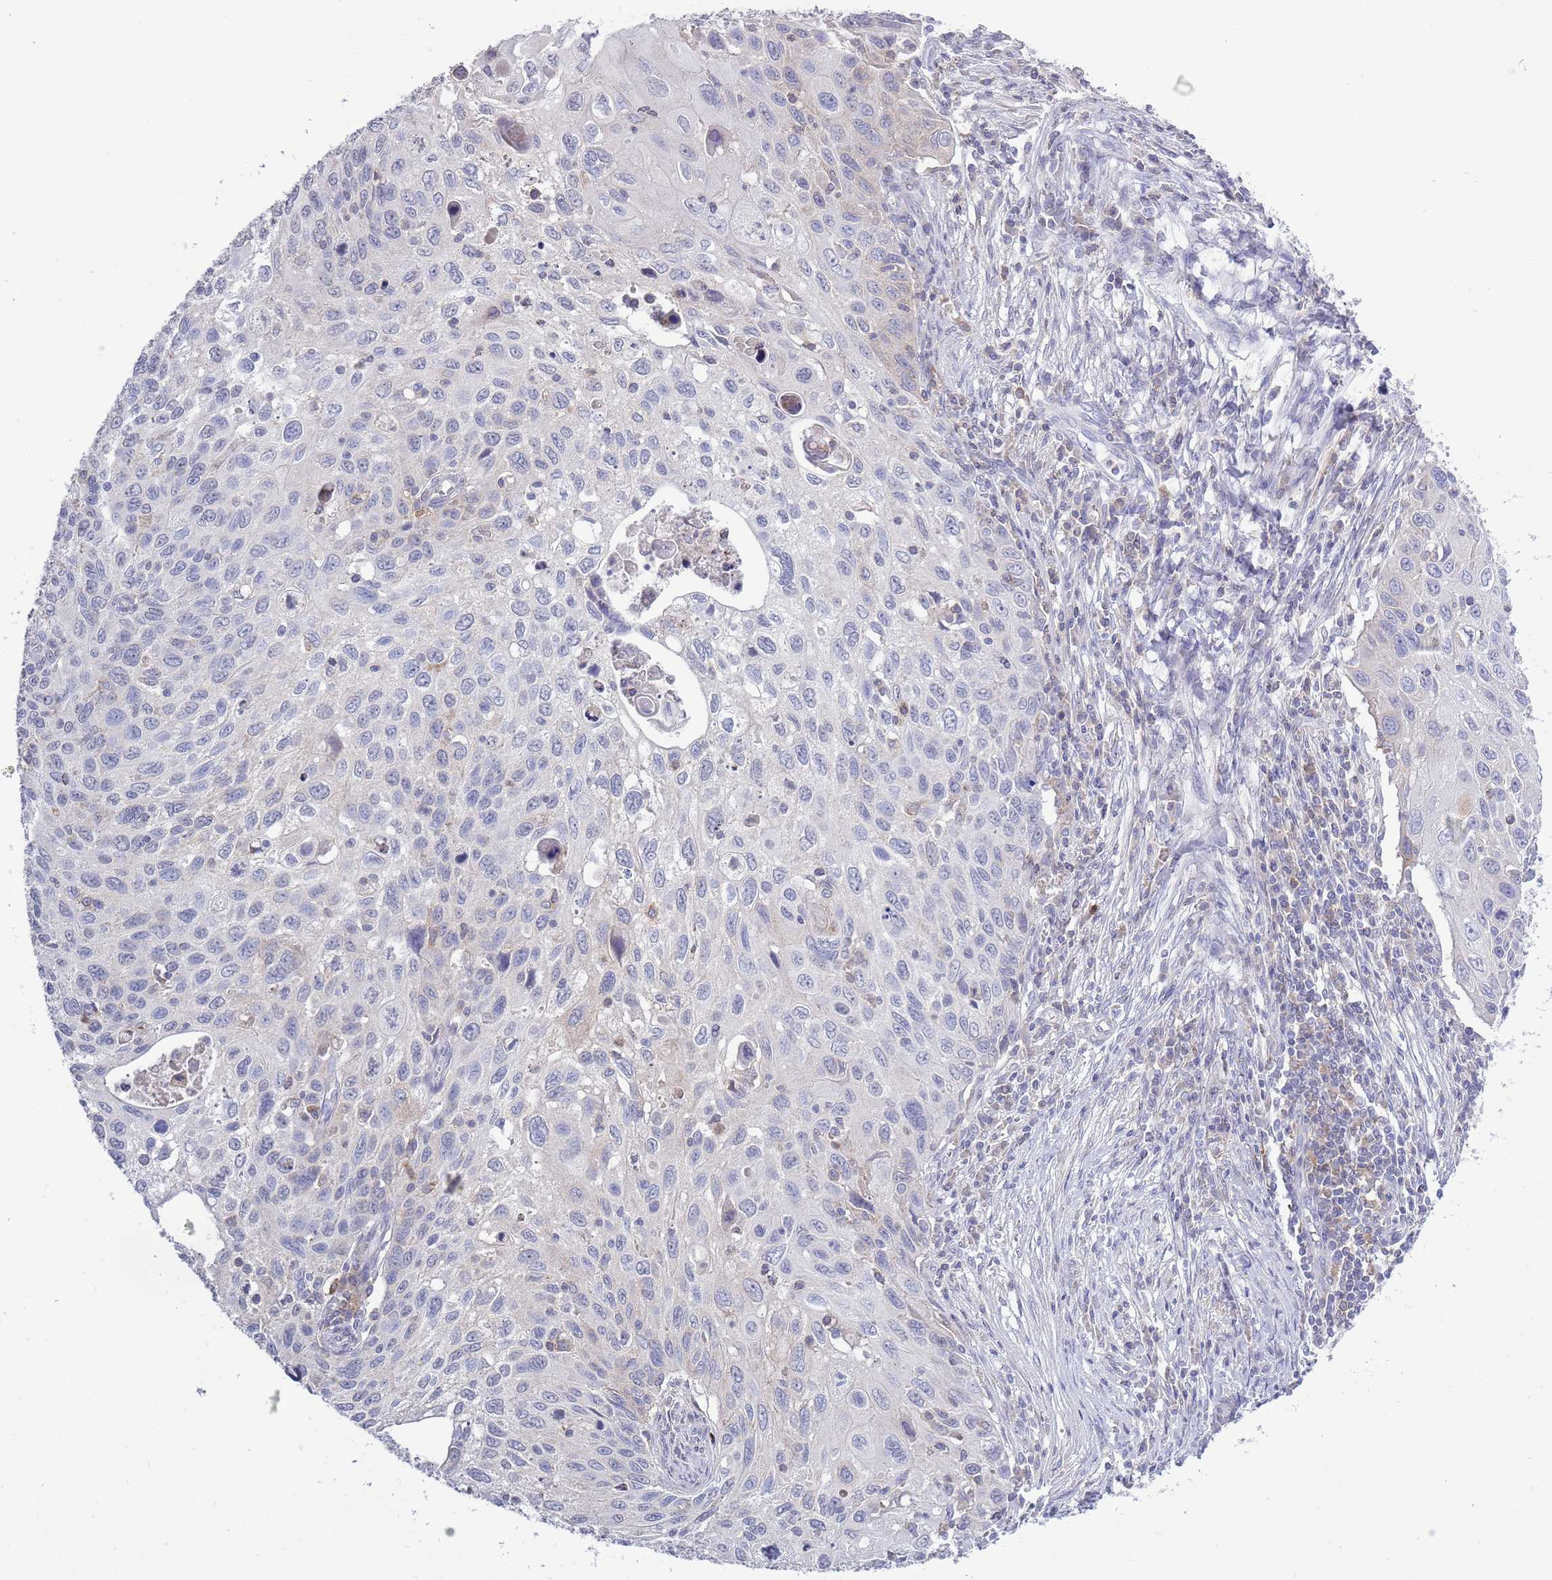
{"staining": {"intensity": "negative", "quantity": "none", "location": "none"}, "tissue": "cervical cancer", "cell_type": "Tumor cells", "image_type": "cancer", "snomed": [{"axis": "morphology", "description": "Squamous cell carcinoma, NOS"}, {"axis": "topography", "description": "Cervix"}], "caption": "DAB immunohistochemical staining of human cervical squamous cell carcinoma displays no significant positivity in tumor cells.", "gene": "ACSBG1", "patient": {"sex": "female", "age": 70}}